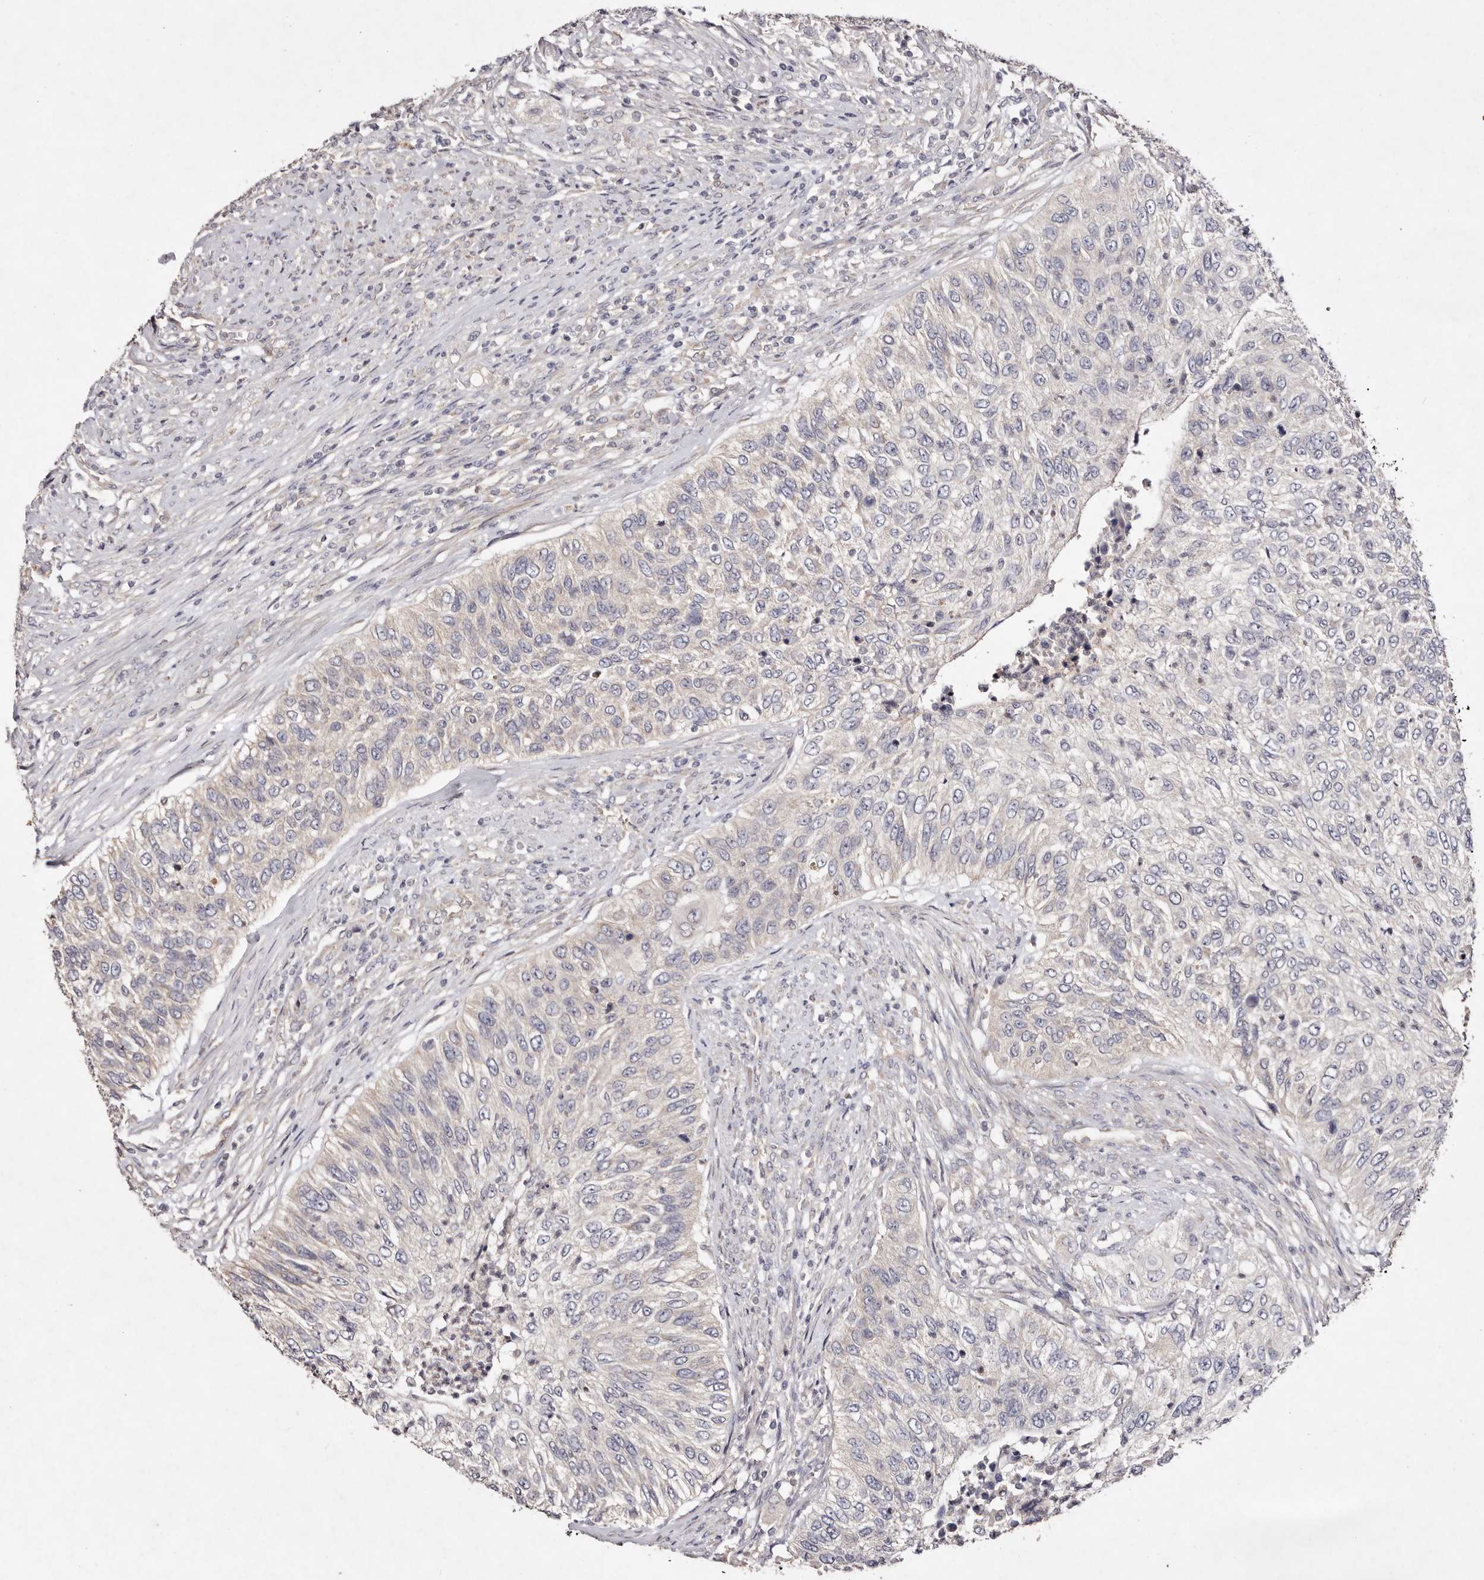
{"staining": {"intensity": "negative", "quantity": "none", "location": "none"}, "tissue": "urothelial cancer", "cell_type": "Tumor cells", "image_type": "cancer", "snomed": [{"axis": "morphology", "description": "Urothelial carcinoma, High grade"}, {"axis": "topography", "description": "Urinary bladder"}], "caption": "An image of human urothelial cancer is negative for staining in tumor cells. The staining is performed using DAB brown chromogen with nuclei counter-stained in using hematoxylin.", "gene": "TSC2", "patient": {"sex": "female", "age": 60}}